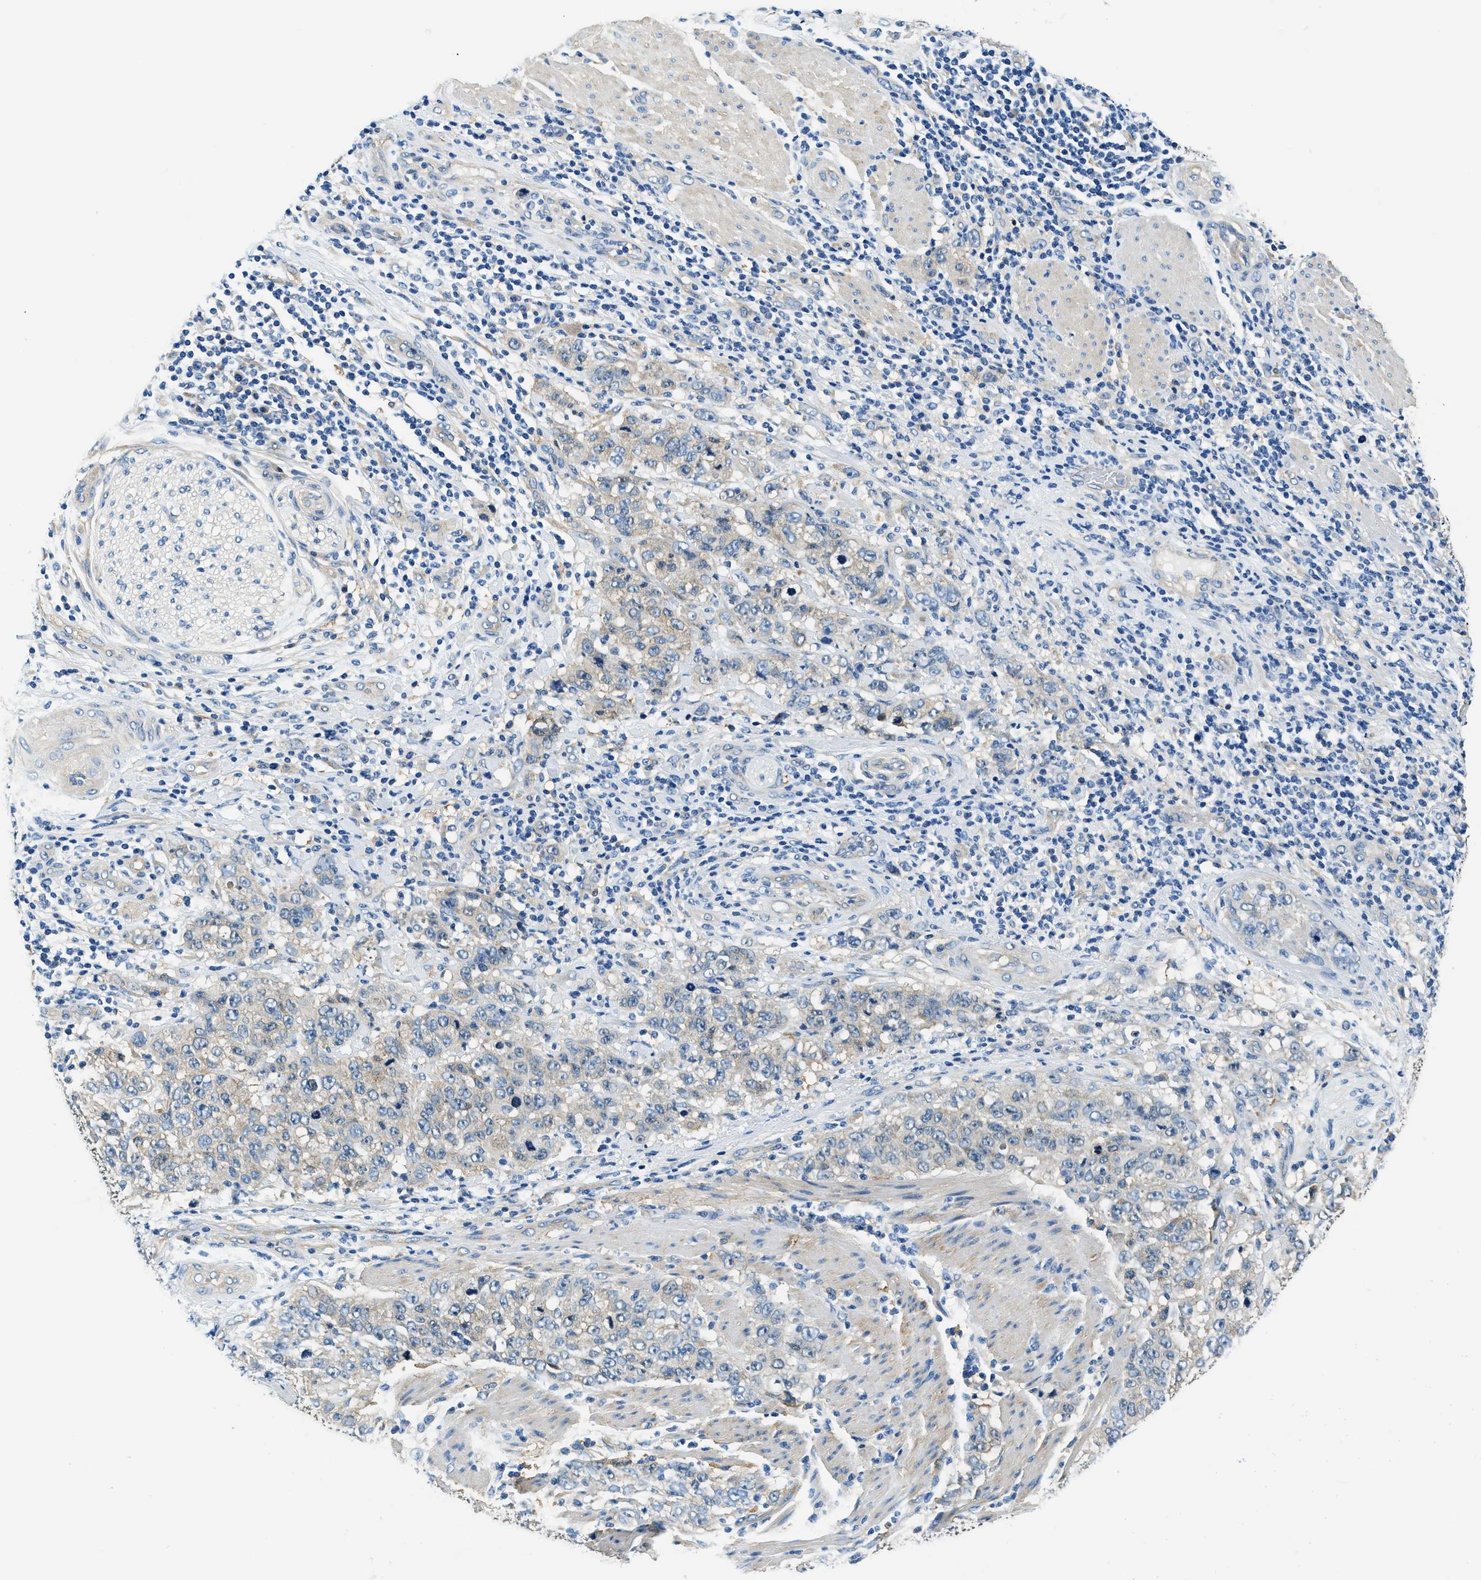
{"staining": {"intensity": "weak", "quantity": ">75%", "location": "cytoplasmic/membranous"}, "tissue": "stomach cancer", "cell_type": "Tumor cells", "image_type": "cancer", "snomed": [{"axis": "morphology", "description": "Adenocarcinoma, NOS"}, {"axis": "topography", "description": "Stomach"}], "caption": "Immunohistochemical staining of human adenocarcinoma (stomach) displays weak cytoplasmic/membranous protein positivity in approximately >75% of tumor cells.", "gene": "TWF1", "patient": {"sex": "male", "age": 48}}